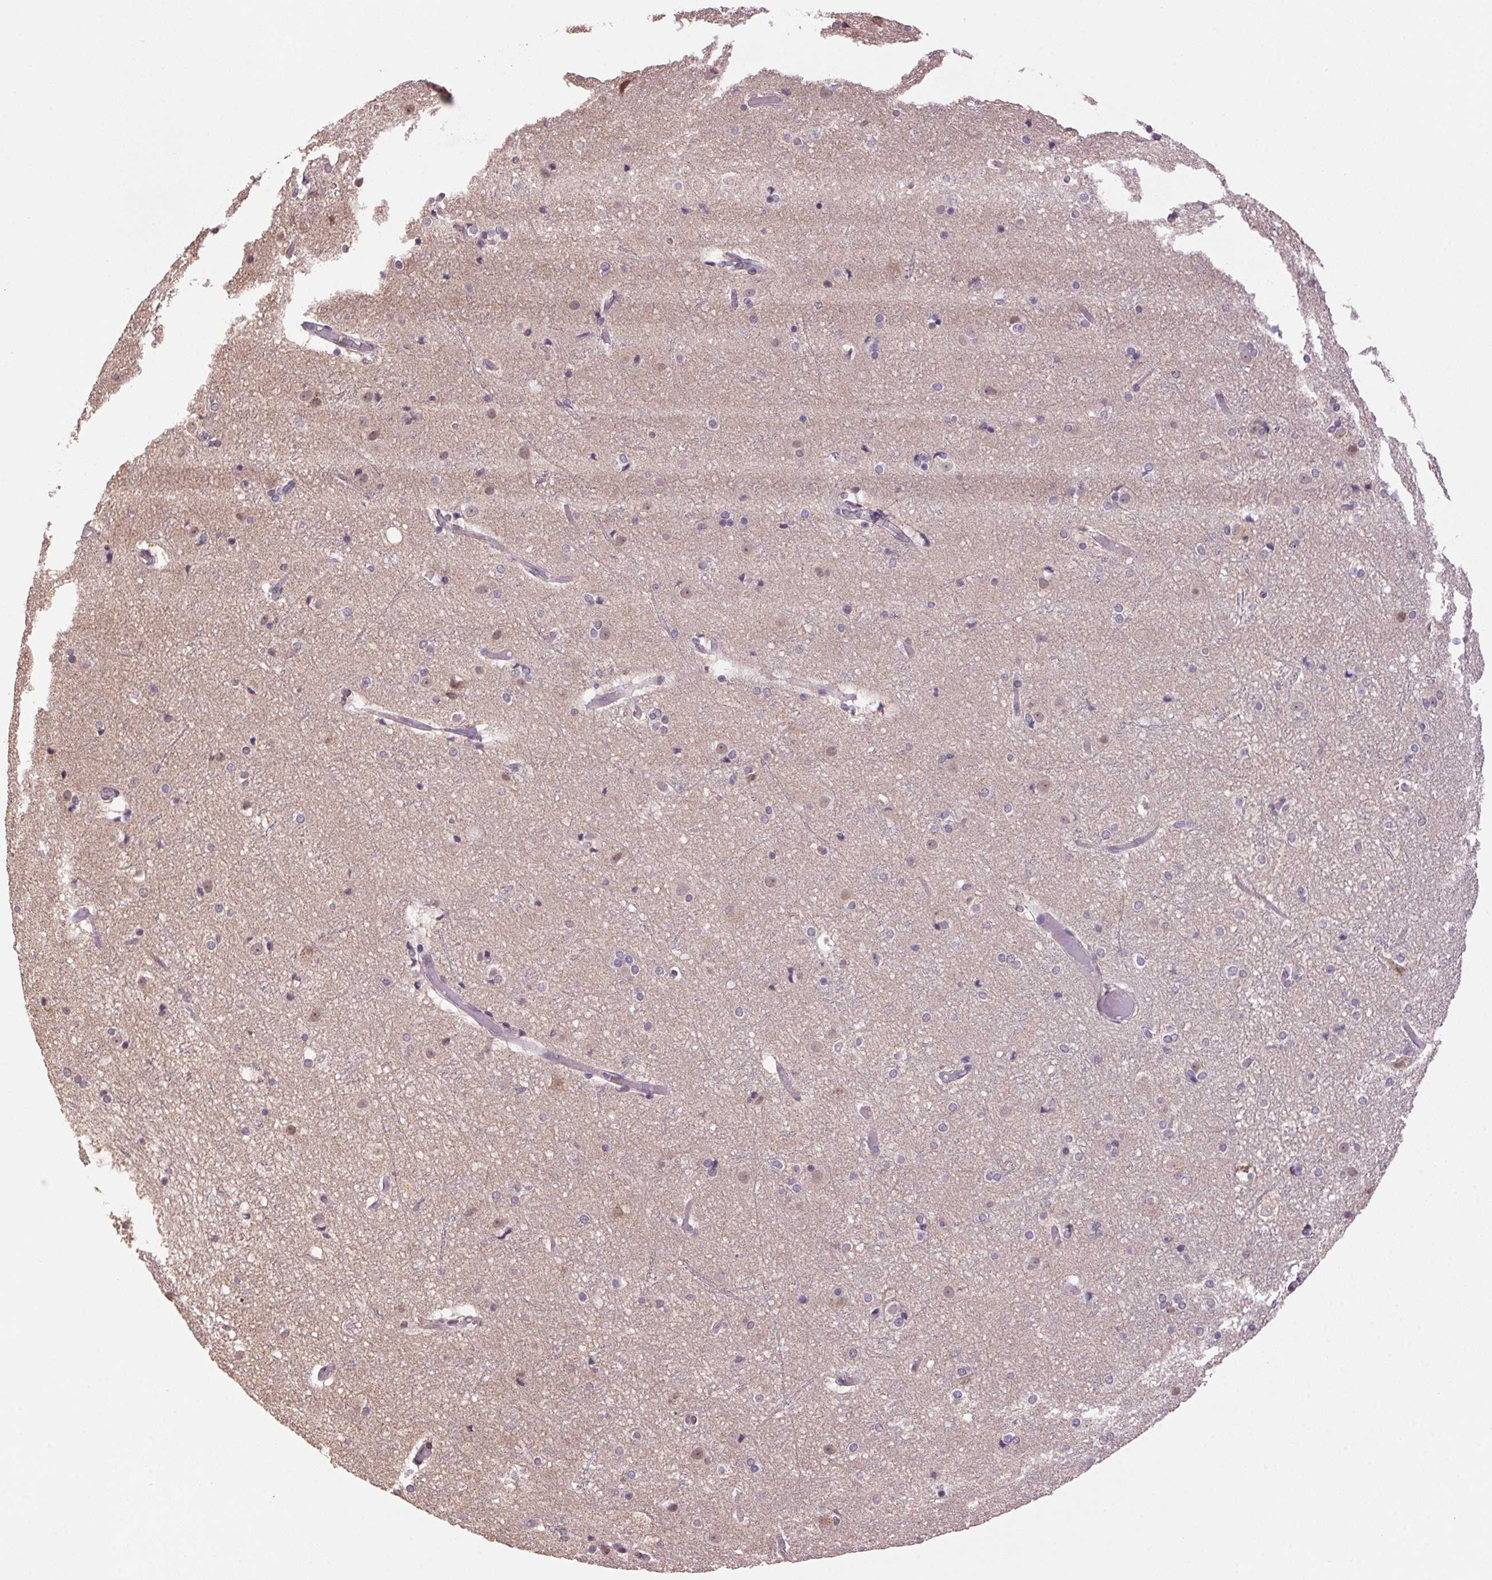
{"staining": {"intensity": "negative", "quantity": "none", "location": "none"}, "tissue": "cerebral cortex", "cell_type": "Endothelial cells", "image_type": "normal", "snomed": [{"axis": "morphology", "description": "Normal tissue, NOS"}, {"axis": "topography", "description": "Cerebral cortex"}], "caption": "This is an immunohistochemistry (IHC) image of unremarkable human cerebral cortex. There is no staining in endothelial cells.", "gene": "VWA3B", "patient": {"sex": "female", "age": 52}}